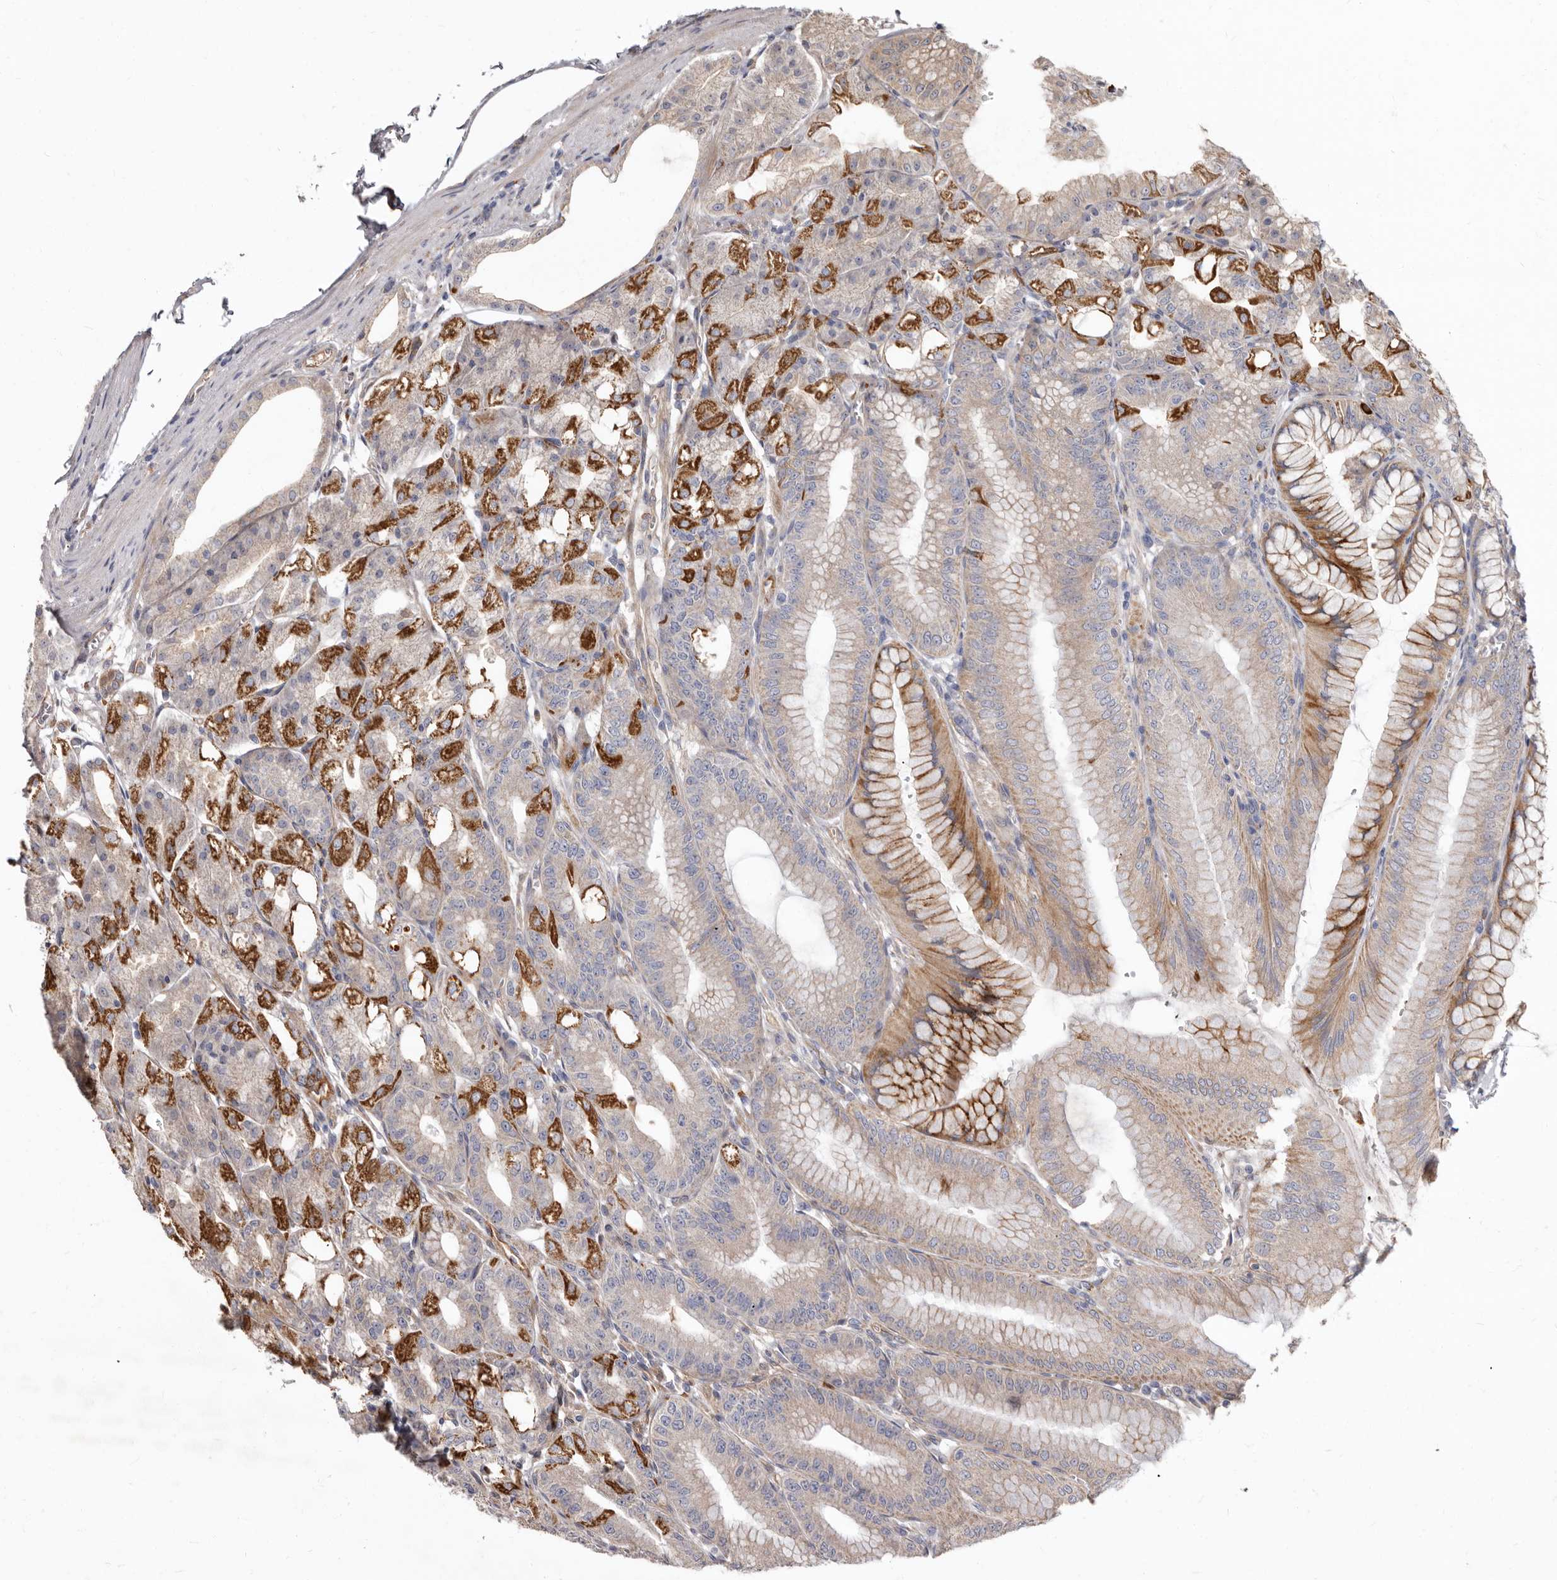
{"staining": {"intensity": "strong", "quantity": "25%-75%", "location": "cytoplasmic/membranous"}, "tissue": "stomach", "cell_type": "Glandular cells", "image_type": "normal", "snomed": [{"axis": "morphology", "description": "Normal tissue, NOS"}, {"axis": "topography", "description": "Stomach, lower"}], "caption": "The micrograph reveals a brown stain indicating the presence of a protein in the cytoplasmic/membranous of glandular cells in stomach. (Brightfield microscopy of DAB IHC at high magnification).", "gene": "FMO2", "patient": {"sex": "male", "age": 71}}